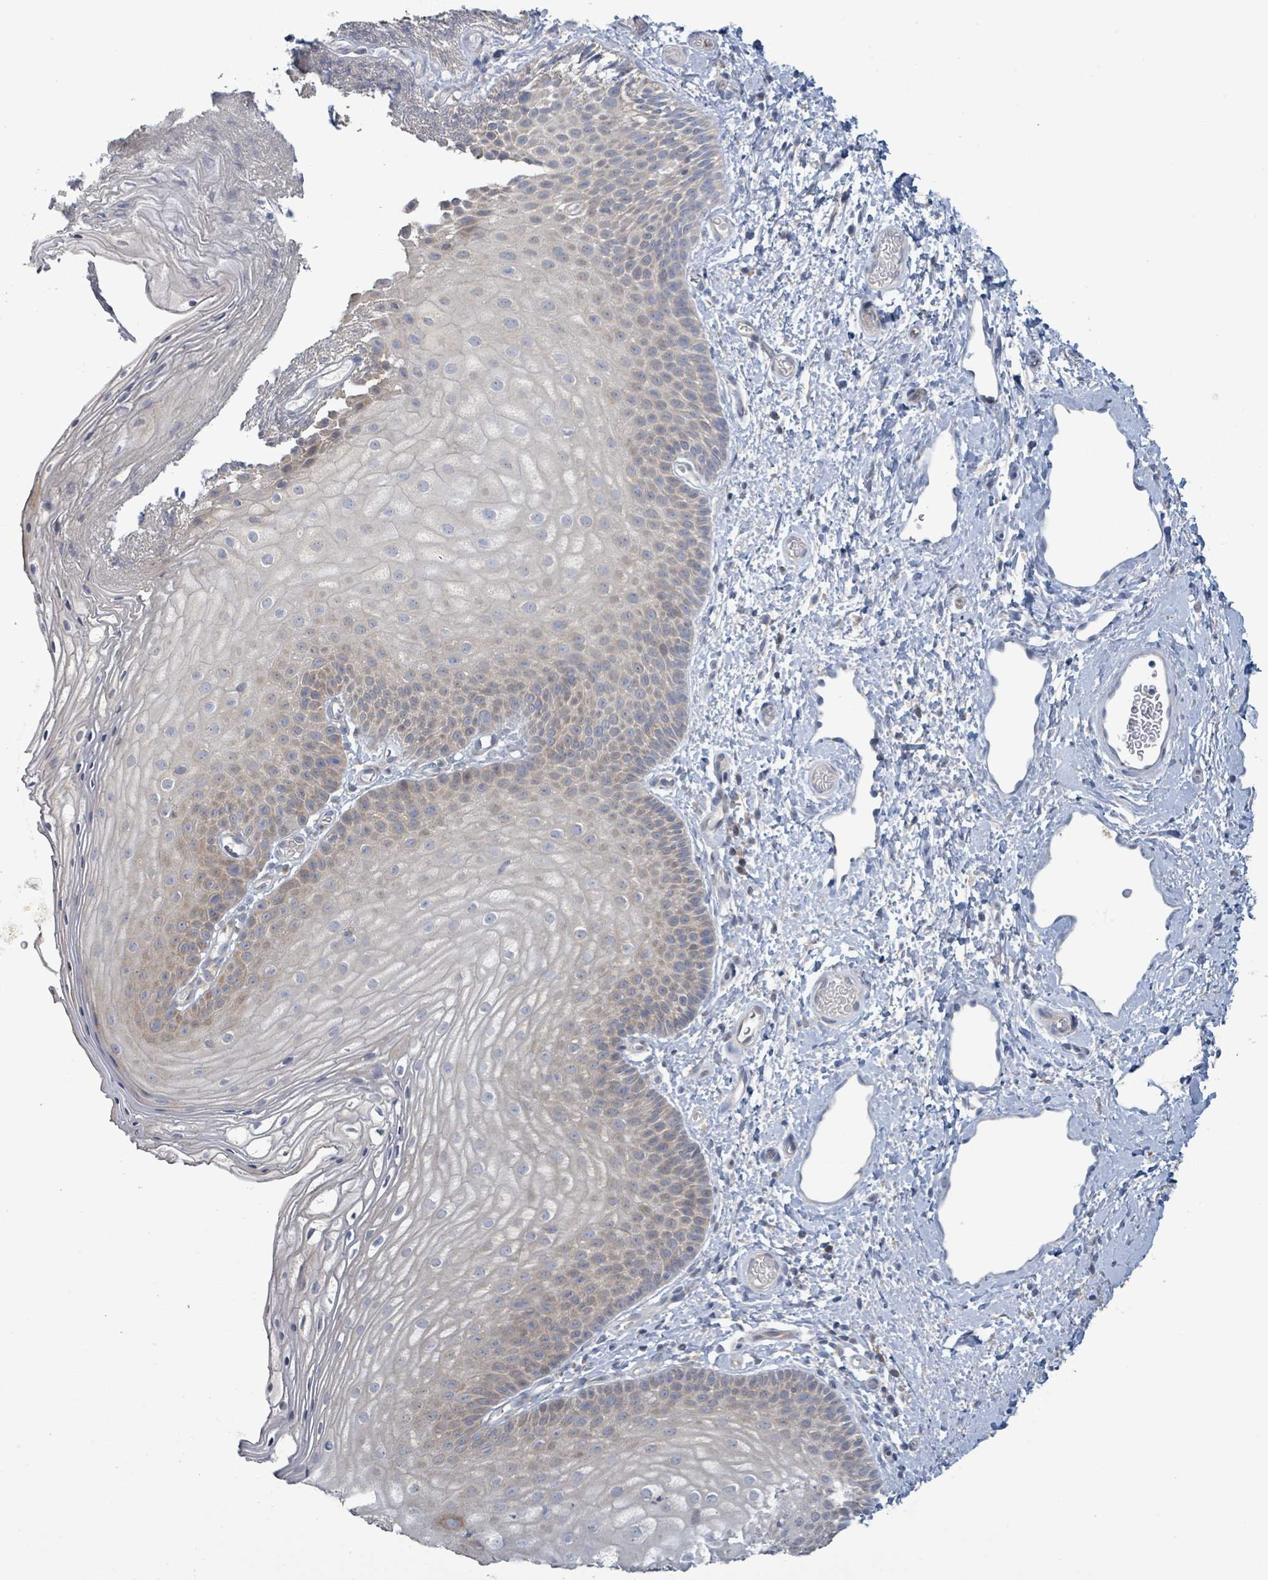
{"staining": {"intensity": "moderate", "quantity": "25%-75%", "location": "cytoplasmic/membranous"}, "tissue": "skin", "cell_type": "Epidermal cells", "image_type": "normal", "snomed": [{"axis": "morphology", "description": "Normal tissue, NOS"}, {"axis": "topography", "description": "Anal"}], "caption": "Approximately 25%-75% of epidermal cells in unremarkable human skin display moderate cytoplasmic/membranous protein expression as visualized by brown immunohistochemical staining.", "gene": "RPL32", "patient": {"sex": "female", "age": 40}}